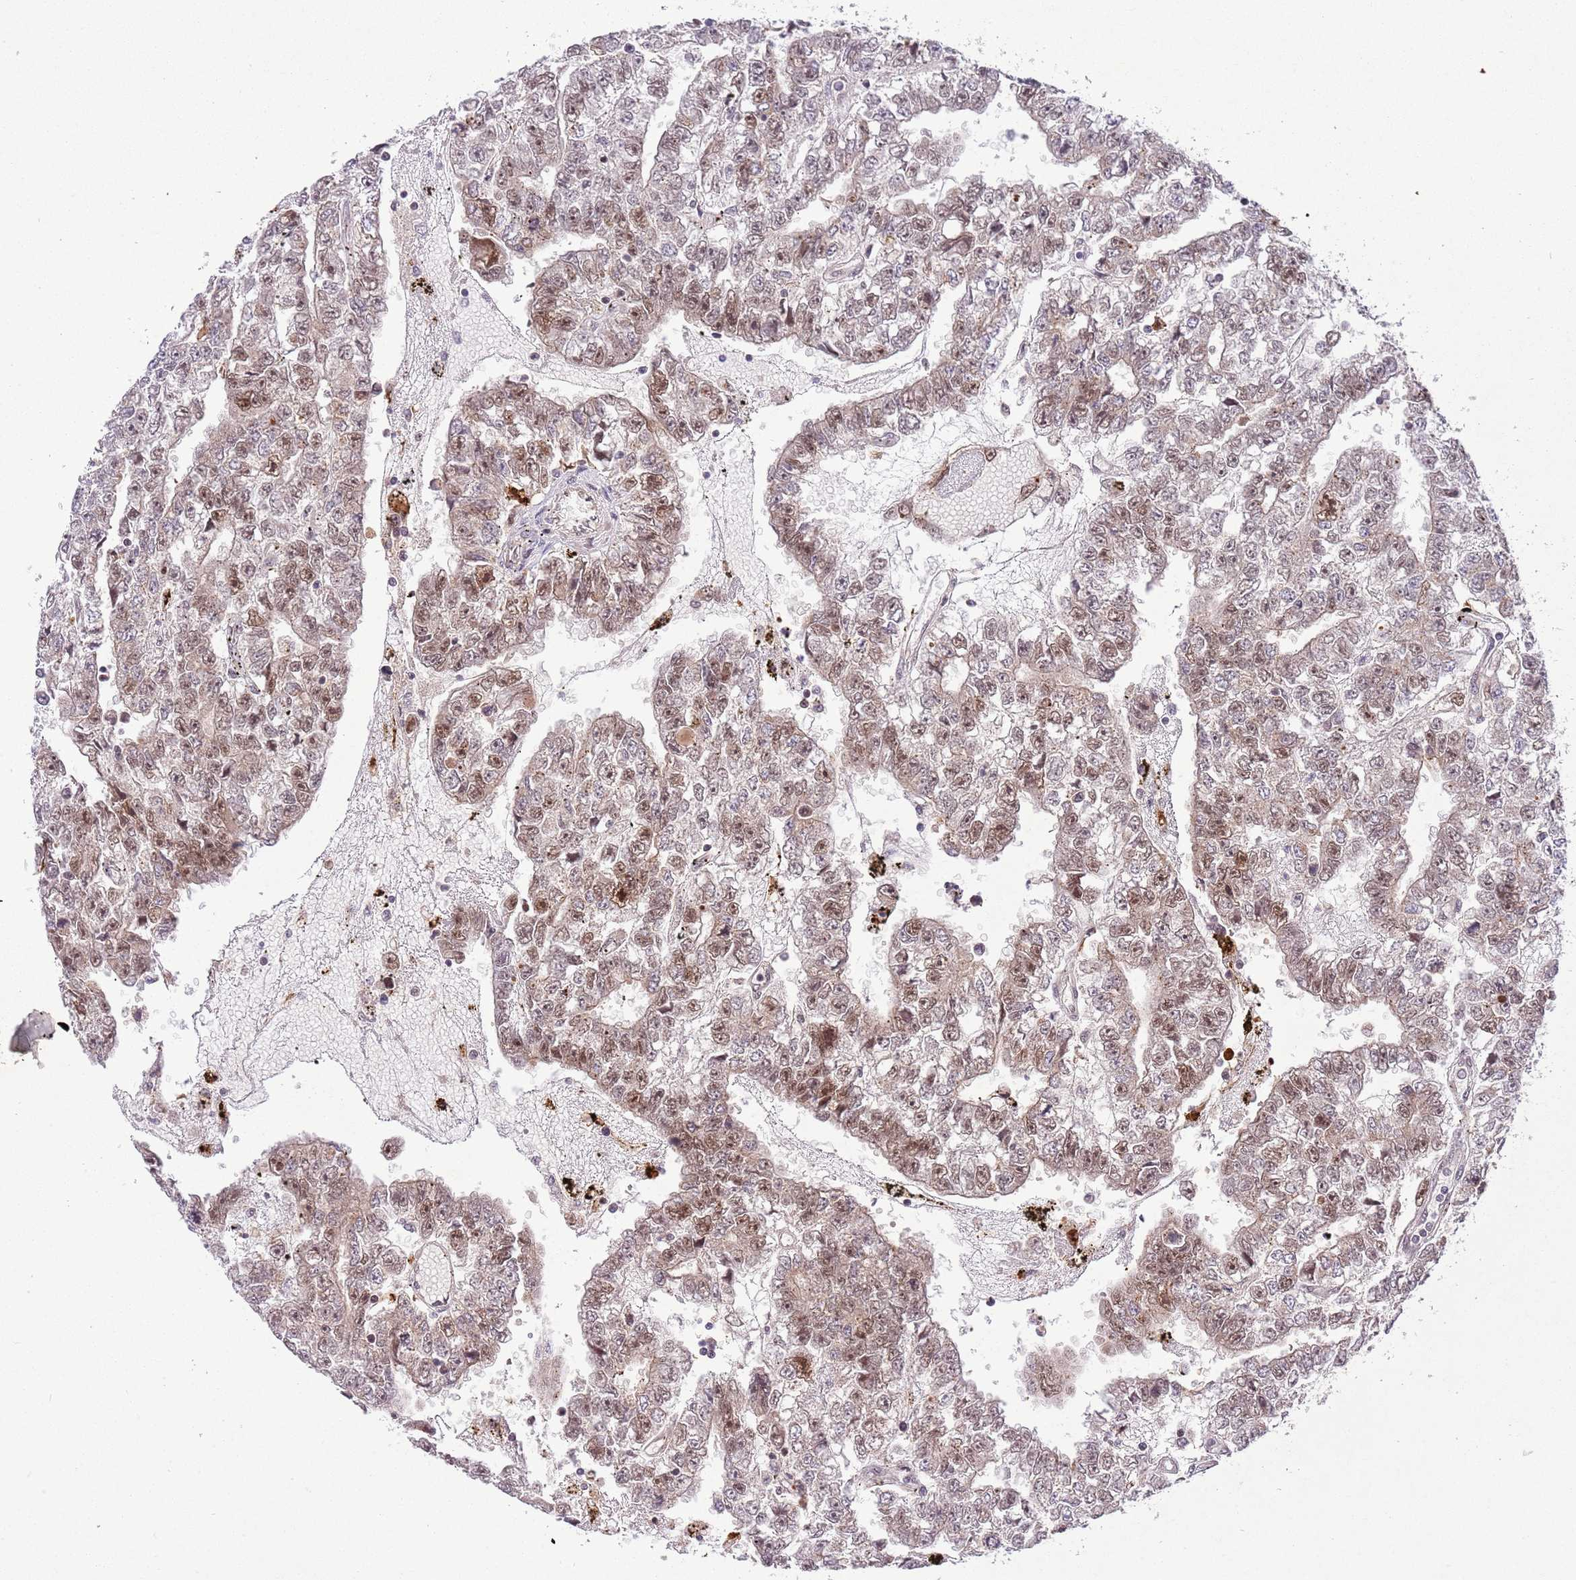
{"staining": {"intensity": "moderate", "quantity": ">75%", "location": "nuclear"}, "tissue": "testis cancer", "cell_type": "Tumor cells", "image_type": "cancer", "snomed": [{"axis": "morphology", "description": "Carcinoma, Embryonal, NOS"}, {"axis": "topography", "description": "Testis"}], "caption": "A histopathology image of human embryonal carcinoma (testis) stained for a protein shows moderate nuclear brown staining in tumor cells.", "gene": "TRIM27", "patient": {"sex": "male", "age": 25}}